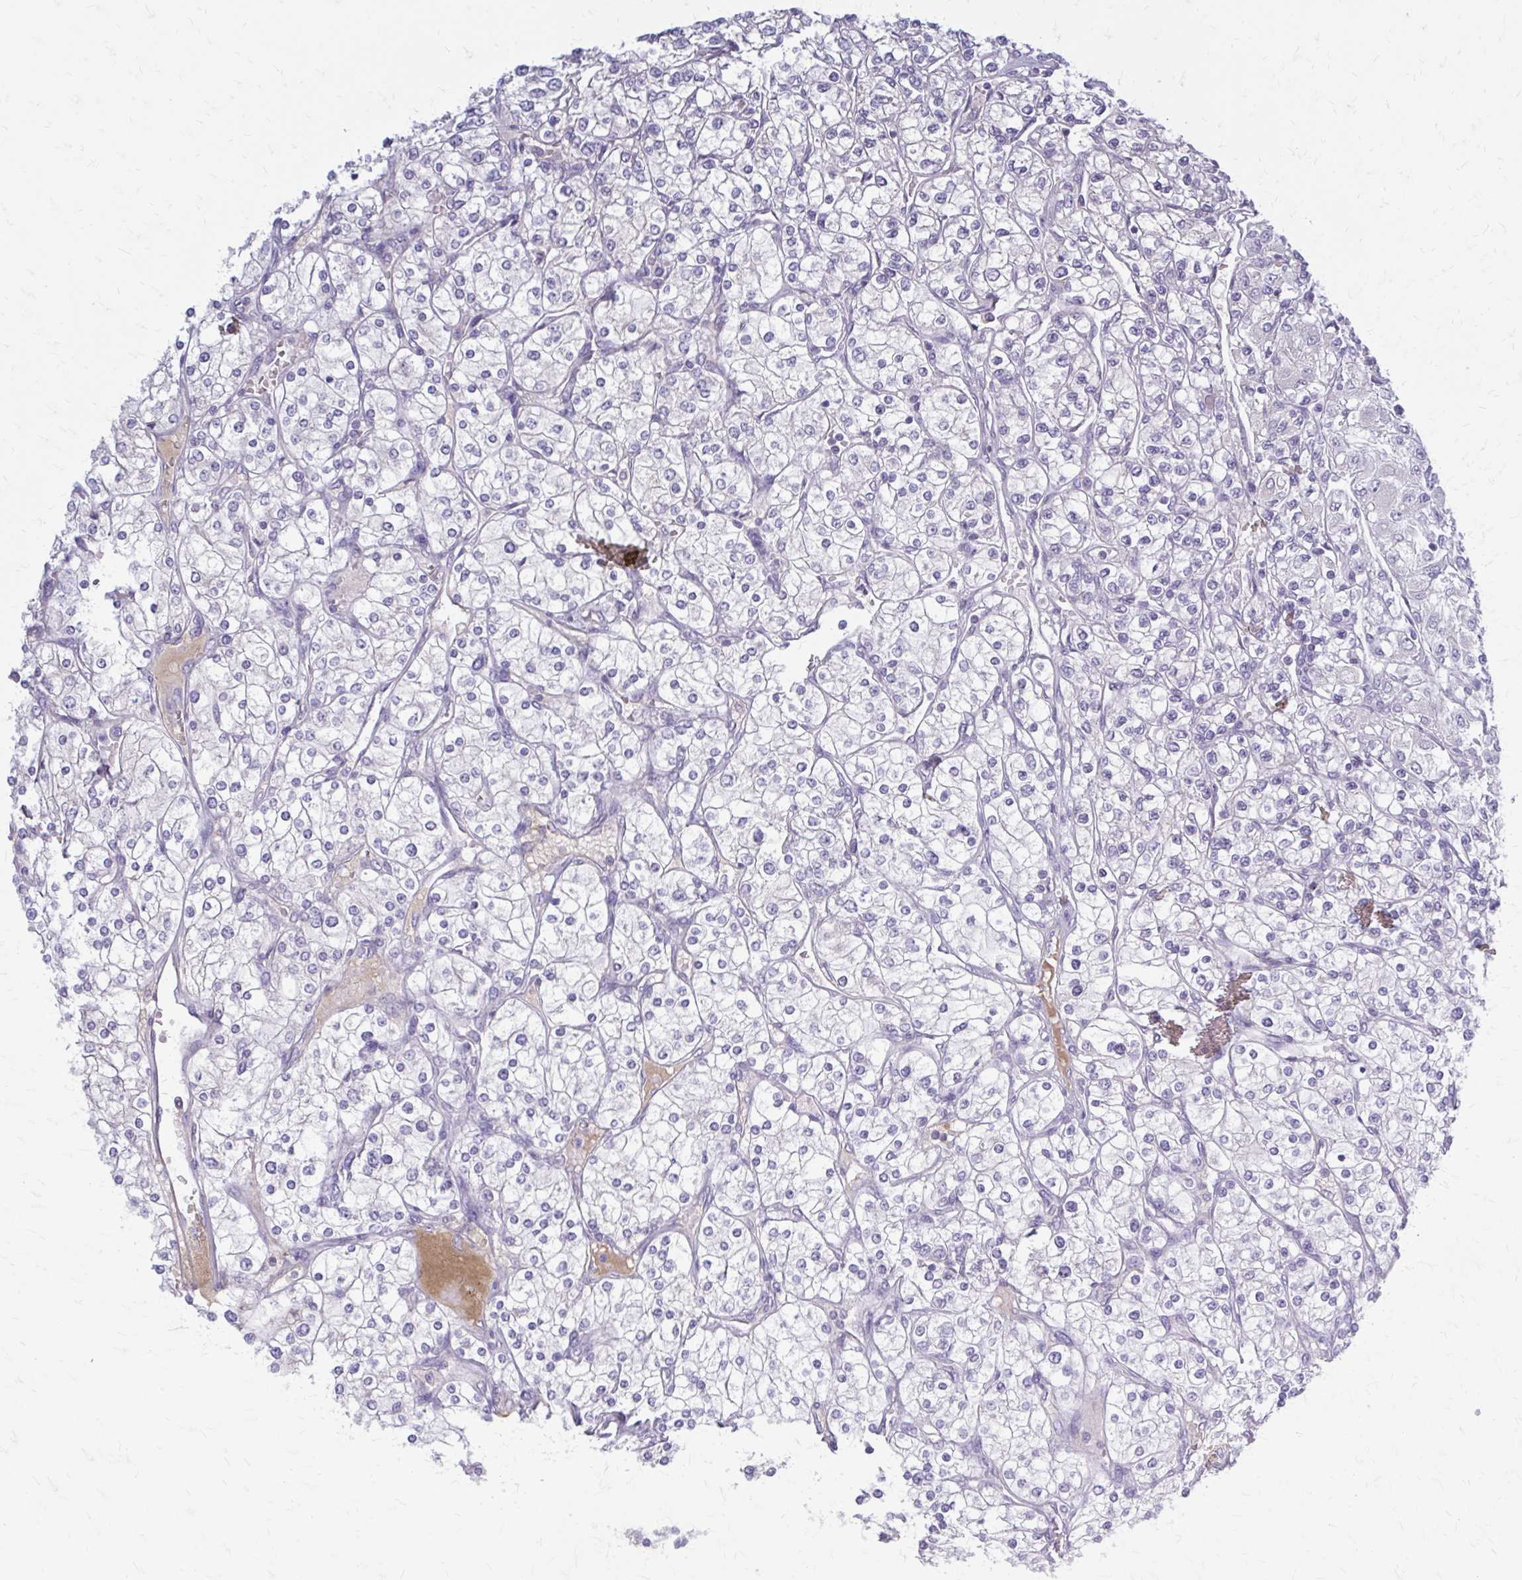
{"staining": {"intensity": "negative", "quantity": "none", "location": "none"}, "tissue": "renal cancer", "cell_type": "Tumor cells", "image_type": "cancer", "snomed": [{"axis": "morphology", "description": "Adenocarcinoma, NOS"}, {"axis": "topography", "description": "Kidney"}], "caption": "Tumor cells are negative for brown protein staining in renal cancer.", "gene": "SERPIND1", "patient": {"sex": "male", "age": 80}}